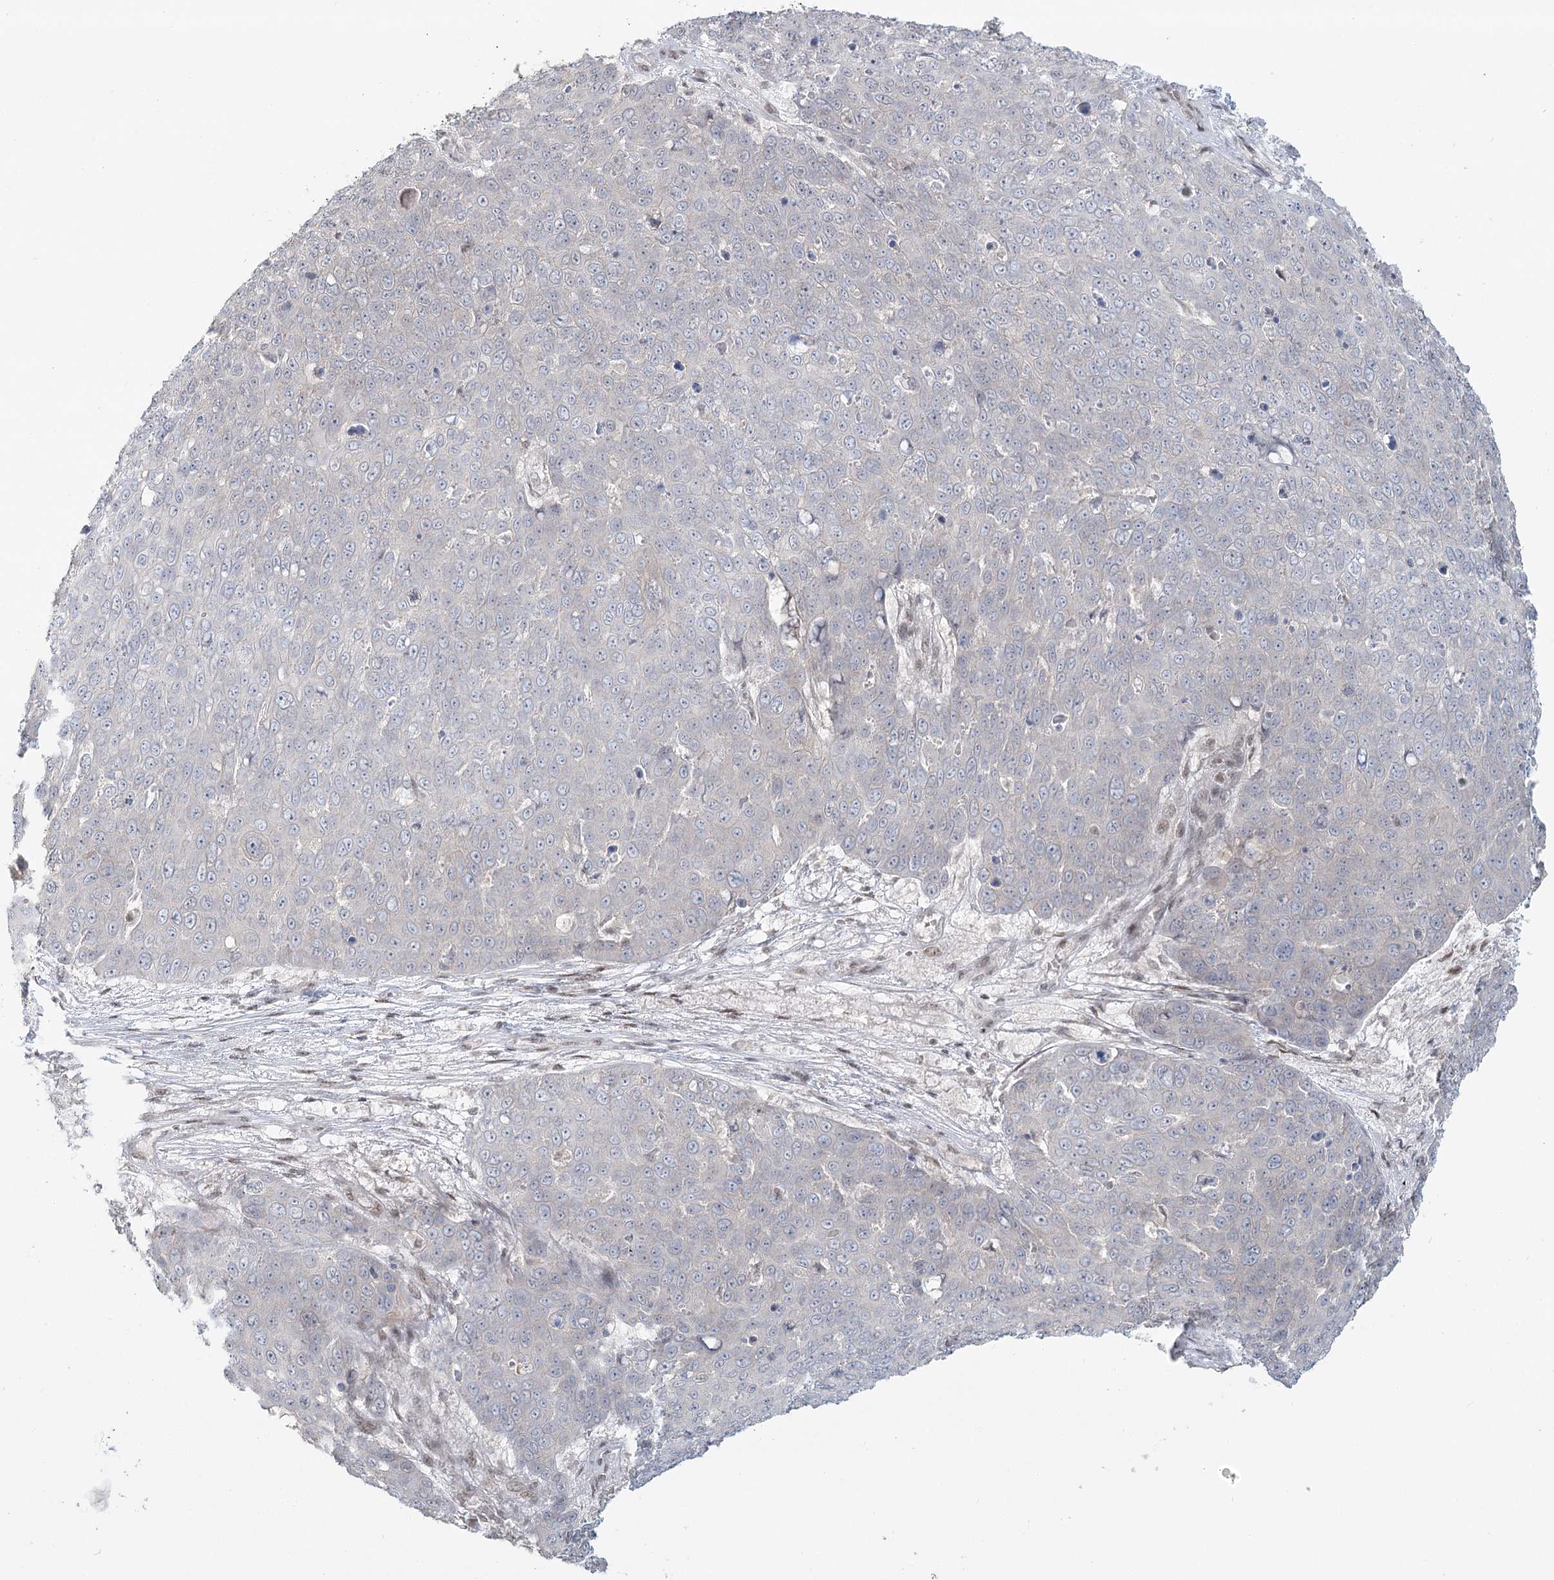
{"staining": {"intensity": "negative", "quantity": "none", "location": "none"}, "tissue": "skin cancer", "cell_type": "Tumor cells", "image_type": "cancer", "snomed": [{"axis": "morphology", "description": "Squamous cell carcinoma, NOS"}, {"axis": "topography", "description": "Skin"}], "caption": "A high-resolution micrograph shows immunohistochemistry staining of squamous cell carcinoma (skin), which displays no significant expression in tumor cells. The staining is performed using DAB brown chromogen with nuclei counter-stained in using hematoxylin.", "gene": "R3HCC1L", "patient": {"sex": "male", "age": 71}}